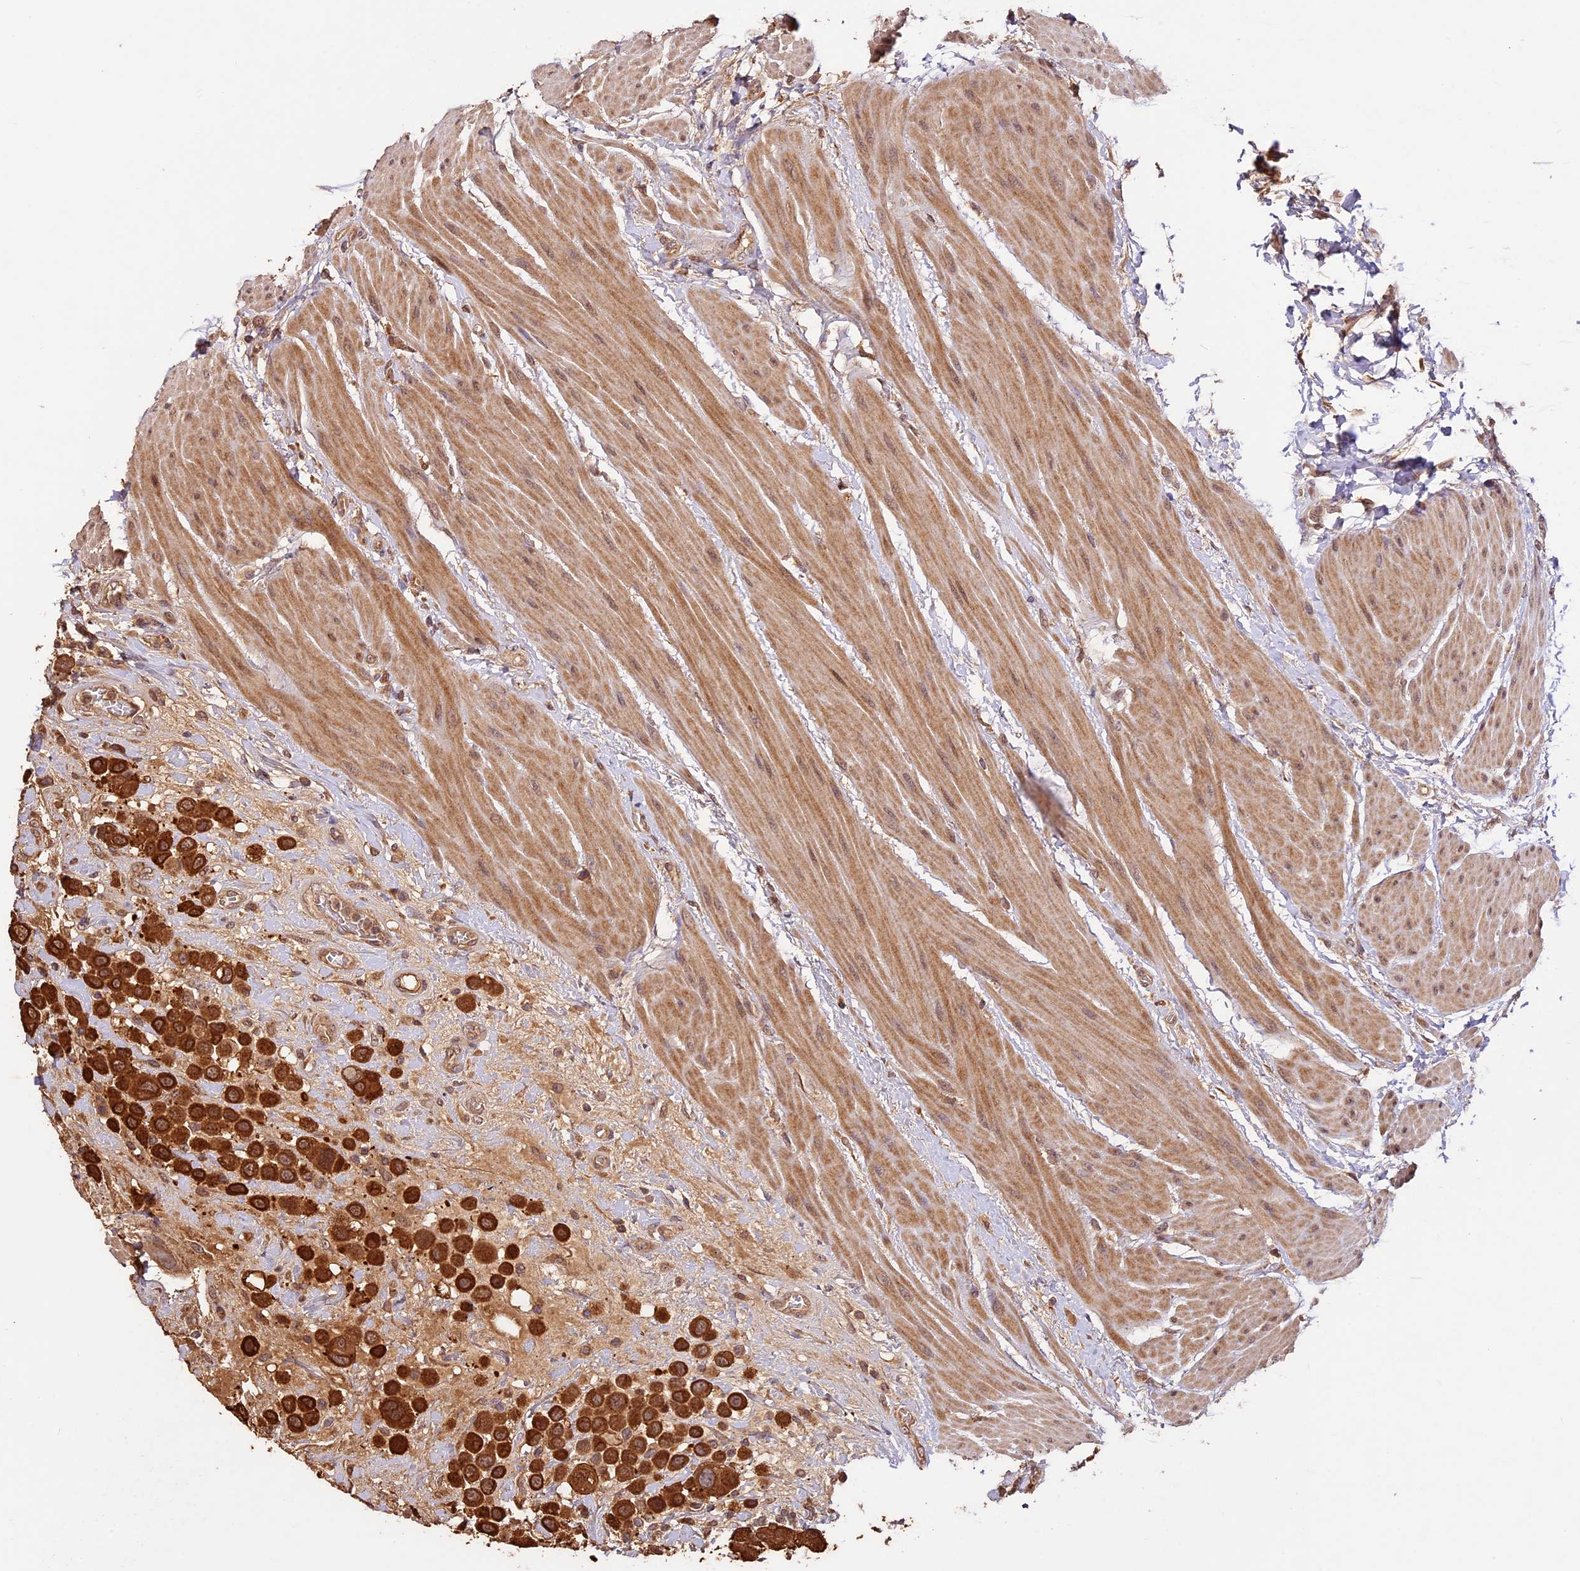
{"staining": {"intensity": "strong", "quantity": ">75%", "location": "cytoplasmic/membranous"}, "tissue": "urothelial cancer", "cell_type": "Tumor cells", "image_type": "cancer", "snomed": [{"axis": "morphology", "description": "Urothelial carcinoma, High grade"}, {"axis": "topography", "description": "Urinary bladder"}], "caption": "This photomicrograph demonstrates immunohistochemistry (IHC) staining of human high-grade urothelial carcinoma, with high strong cytoplasmic/membranous staining in approximately >75% of tumor cells.", "gene": "BCAS4", "patient": {"sex": "male", "age": 50}}